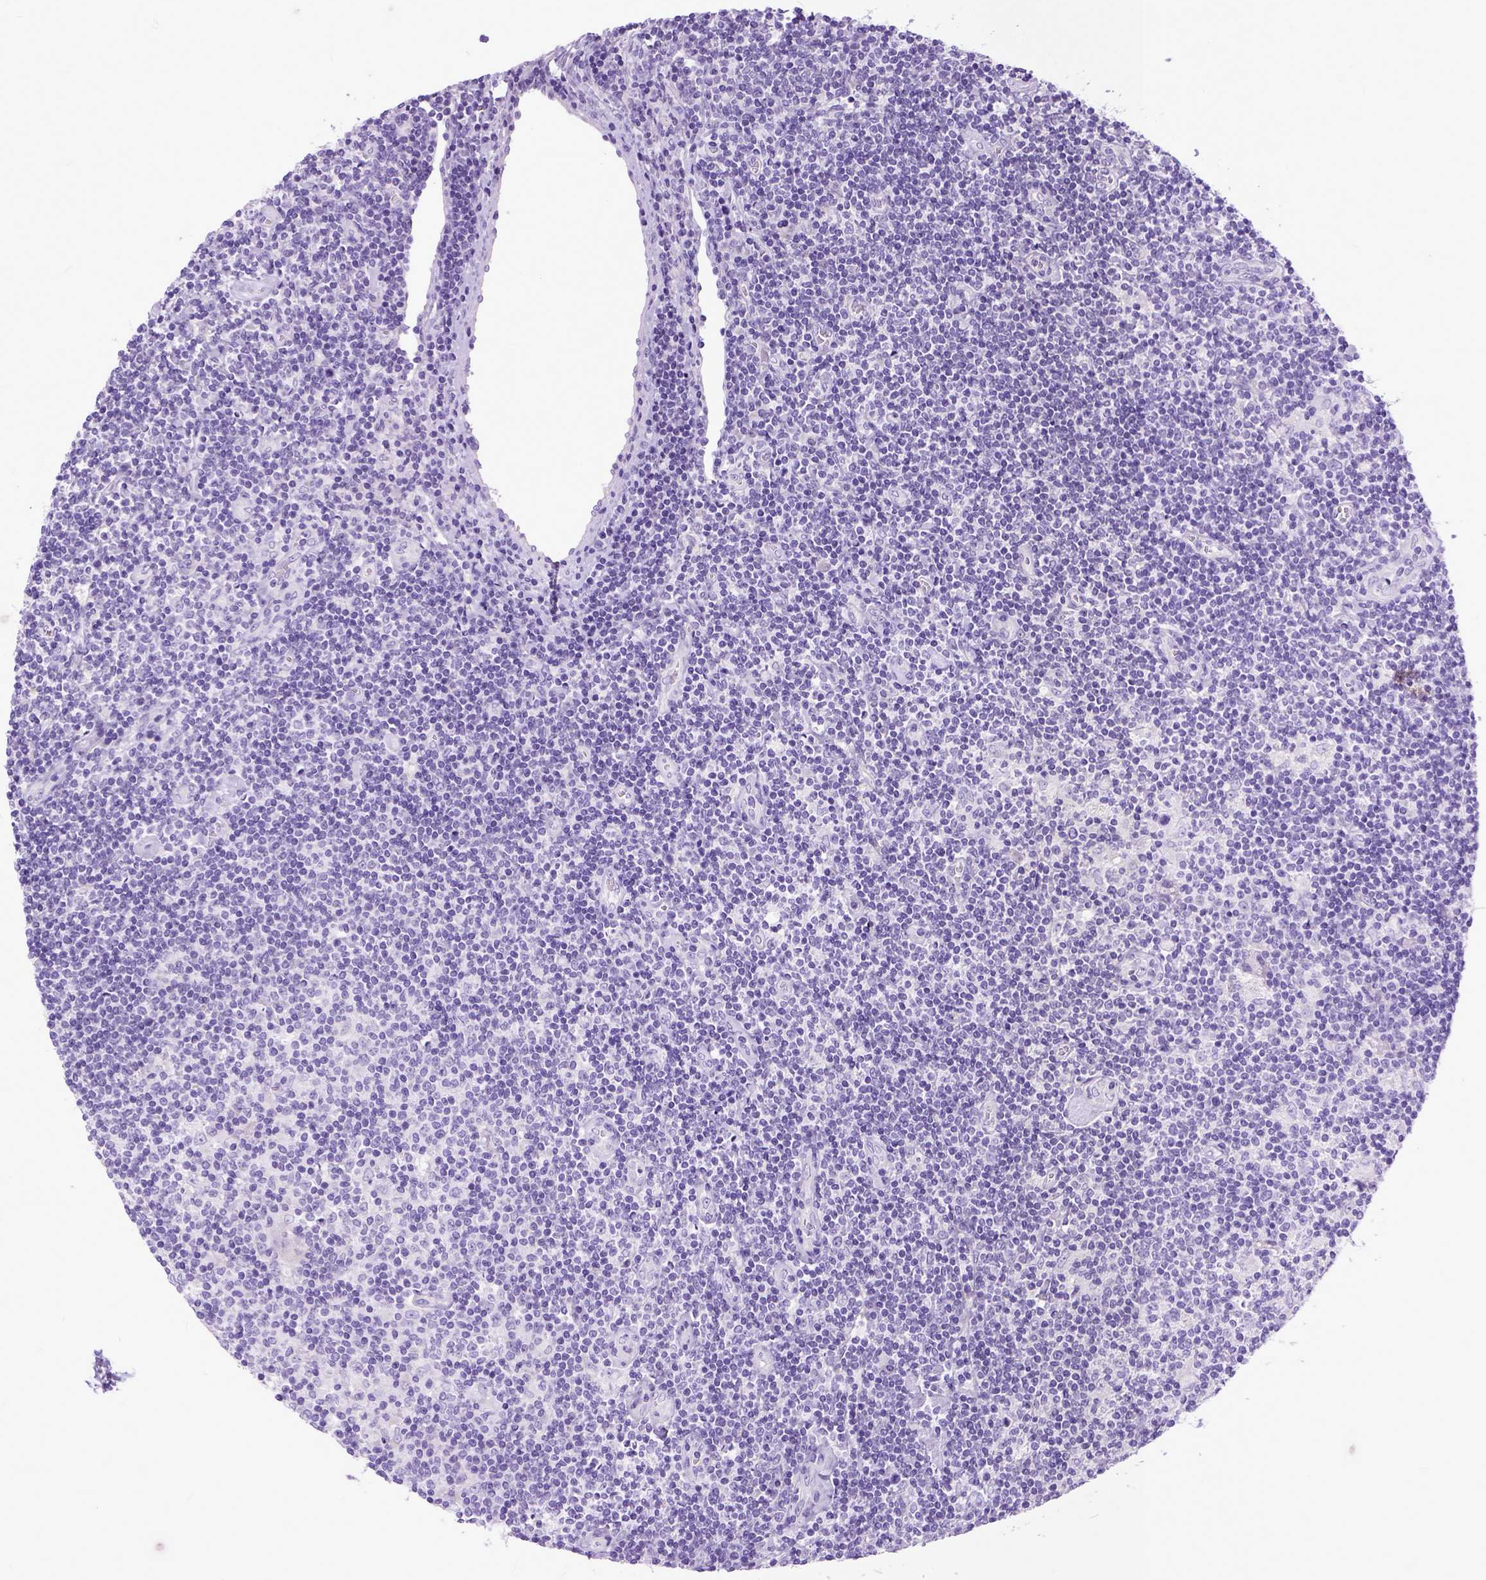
{"staining": {"intensity": "negative", "quantity": "none", "location": "none"}, "tissue": "lymphoma", "cell_type": "Tumor cells", "image_type": "cancer", "snomed": [{"axis": "morphology", "description": "Hodgkin's disease, NOS"}, {"axis": "topography", "description": "Lymph node"}], "caption": "A photomicrograph of lymphoma stained for a protein reveals no brown staining in tumor cells. (DAB (3,3'-diaminobenzidine) IHC with hematoxylin counter stain).", "gene": "PPL", "patient": {"sex": "male", "age": 40}}